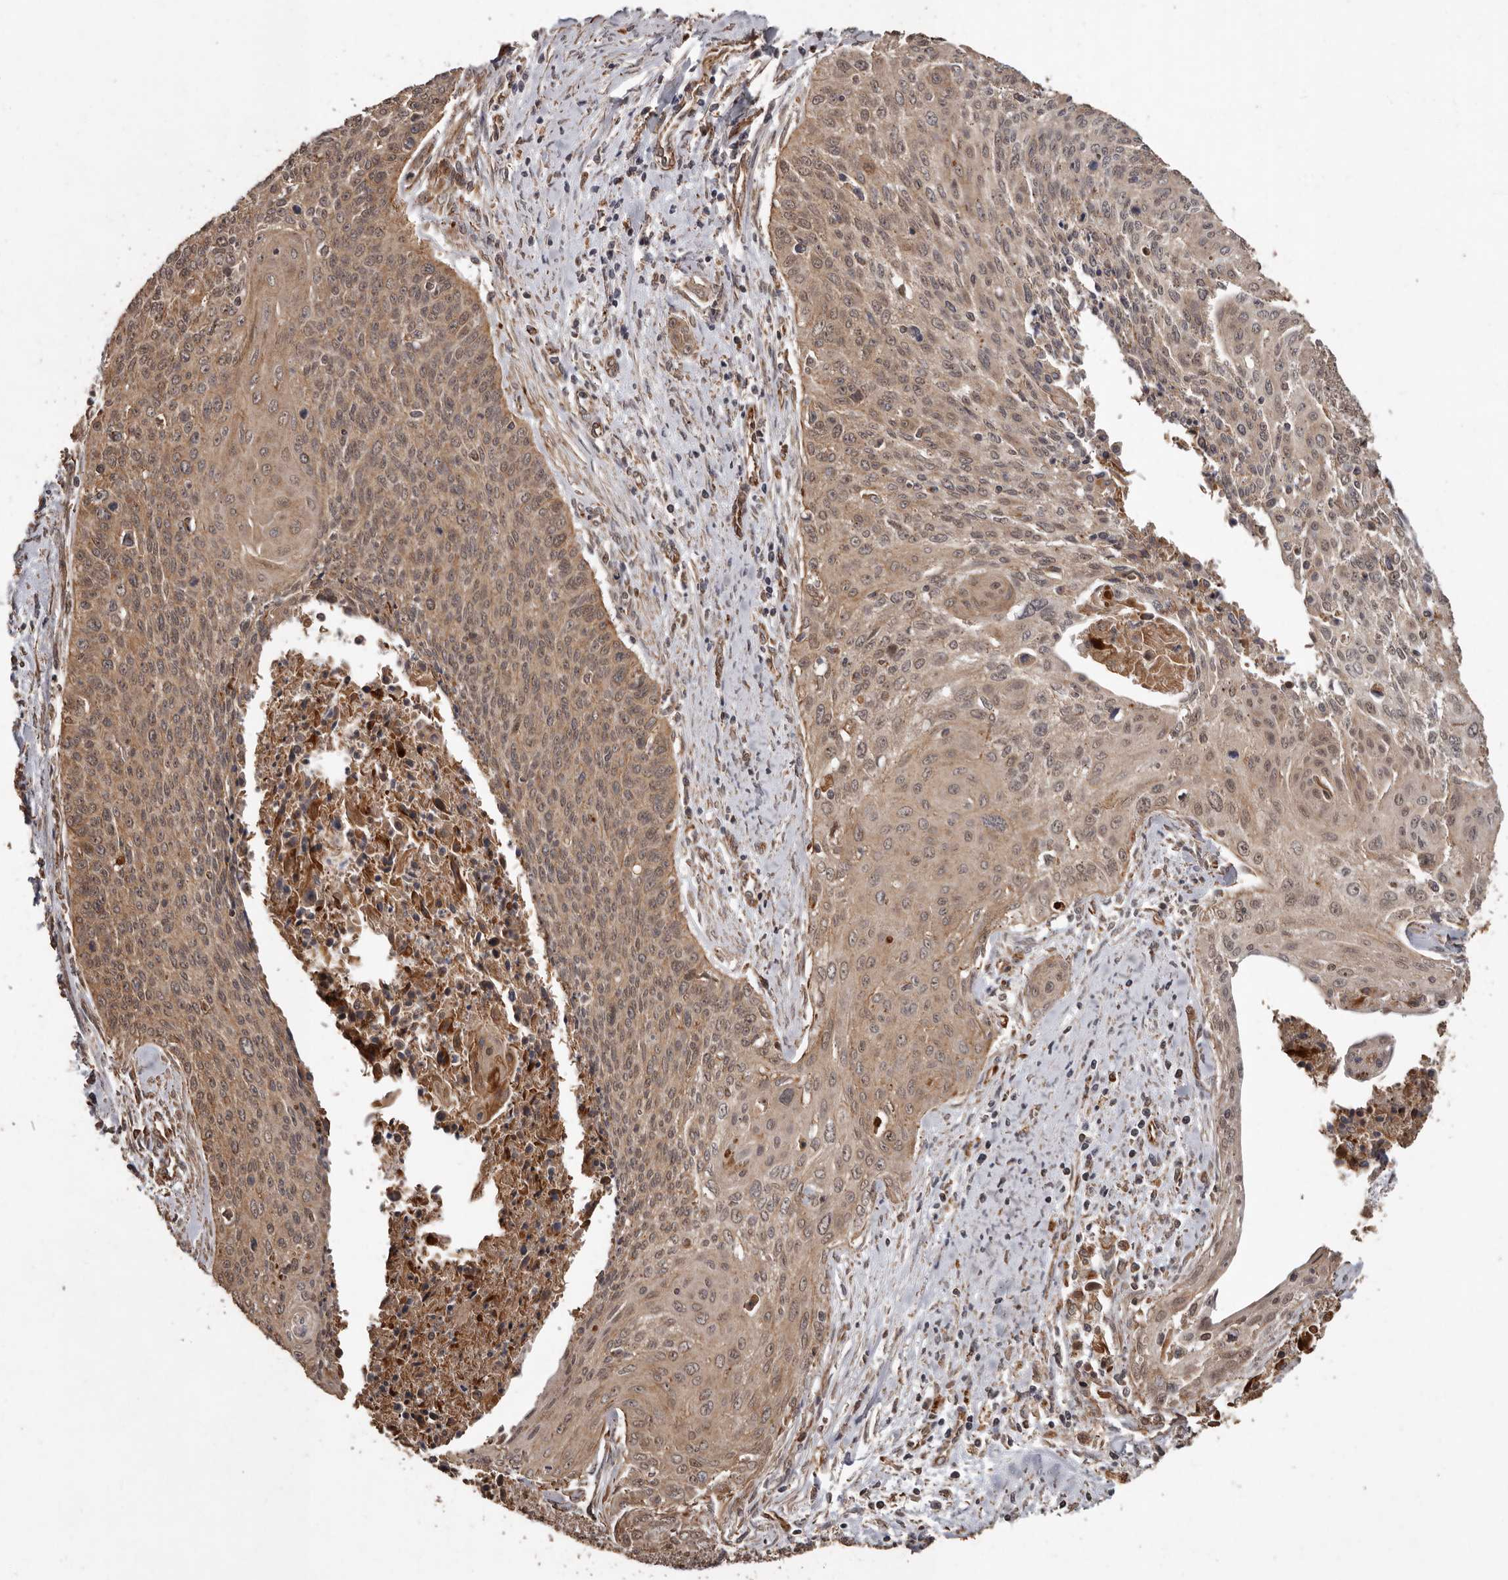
{"staining": {"intensity": "moderate", "quantity": ">75%", "location": "cytoplasmic/membranous,nuclear"}, "tissue": "cervical cancer", "cell_type": "Tumor cells", "image_type": "cancer", "snomed": [{"axis": "morphology", "description": "Squamous cell carcinoma, NOS"}, {"axis": "topography", "description": "Cervix"}], "caption": "Squamous cell carcinoma (cervical) stained with immunohistochemistry (IHC) reveals moderate cytoplasmic/membranous and nuclear staining in about >75% of tumor cells.", "gene": "BRAT1", "patient": {"sex": "female", "age": 55}}